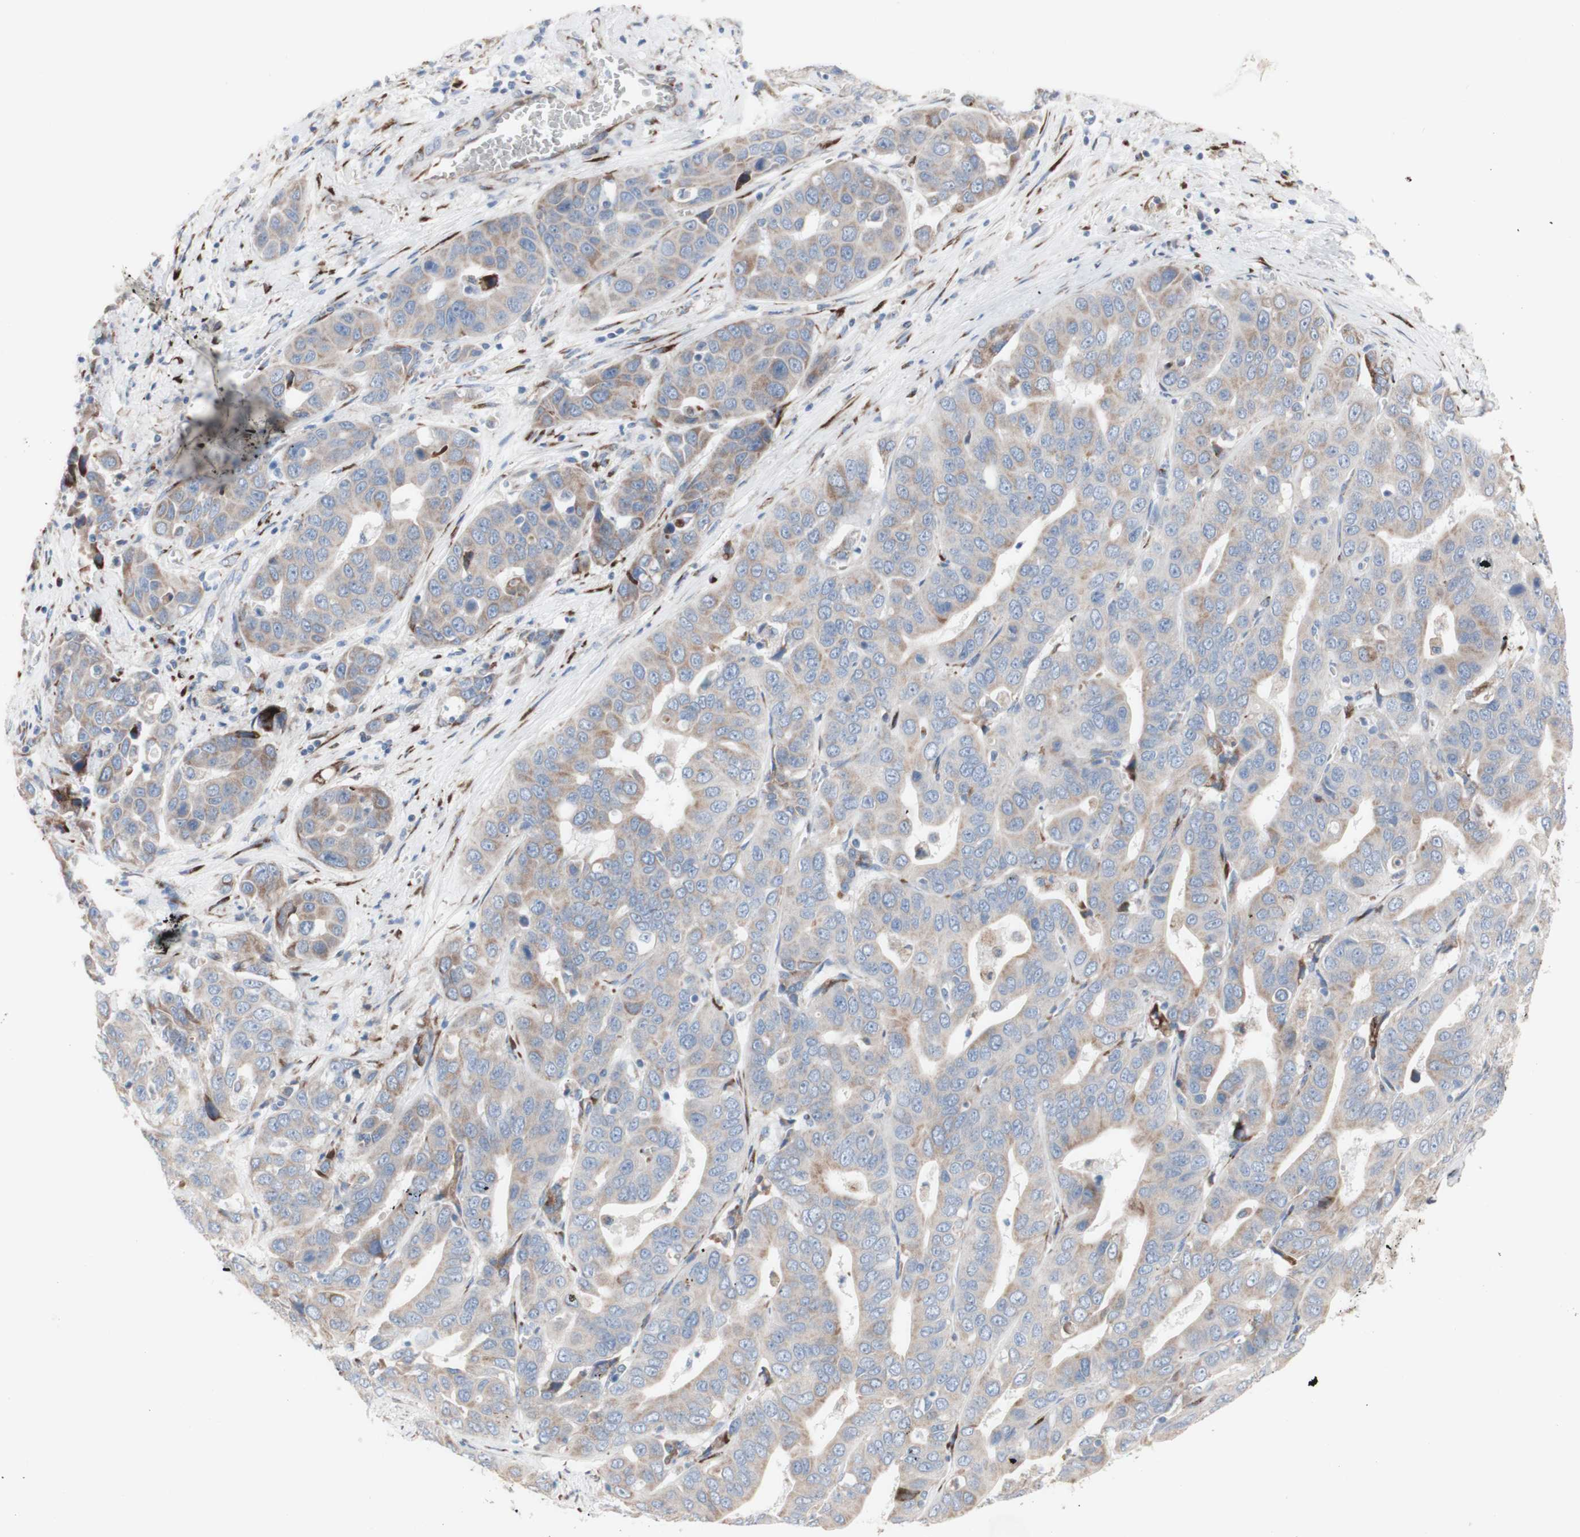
{"staining": {"intensity": "moderate", "quantity": "<25%", "location": "cytoplasmic/membranous"}, "tissue": "liver cancer", "cell_type": "Tumor cells", "image_type": "cancer", "snomed": [{"axis": "morphology", "description": "Cholangiocarcinoma"}, {"axis": "topography", "description": "Liver"}], "caption": "Tumor cells exhibit low levels of moderate cytoplasmic/membranous positivity in about <25% of cells in cholangiocarcinoma (liver).", "gene": "AGPAT5", "patient": {"sex": "female", "age": 52}}